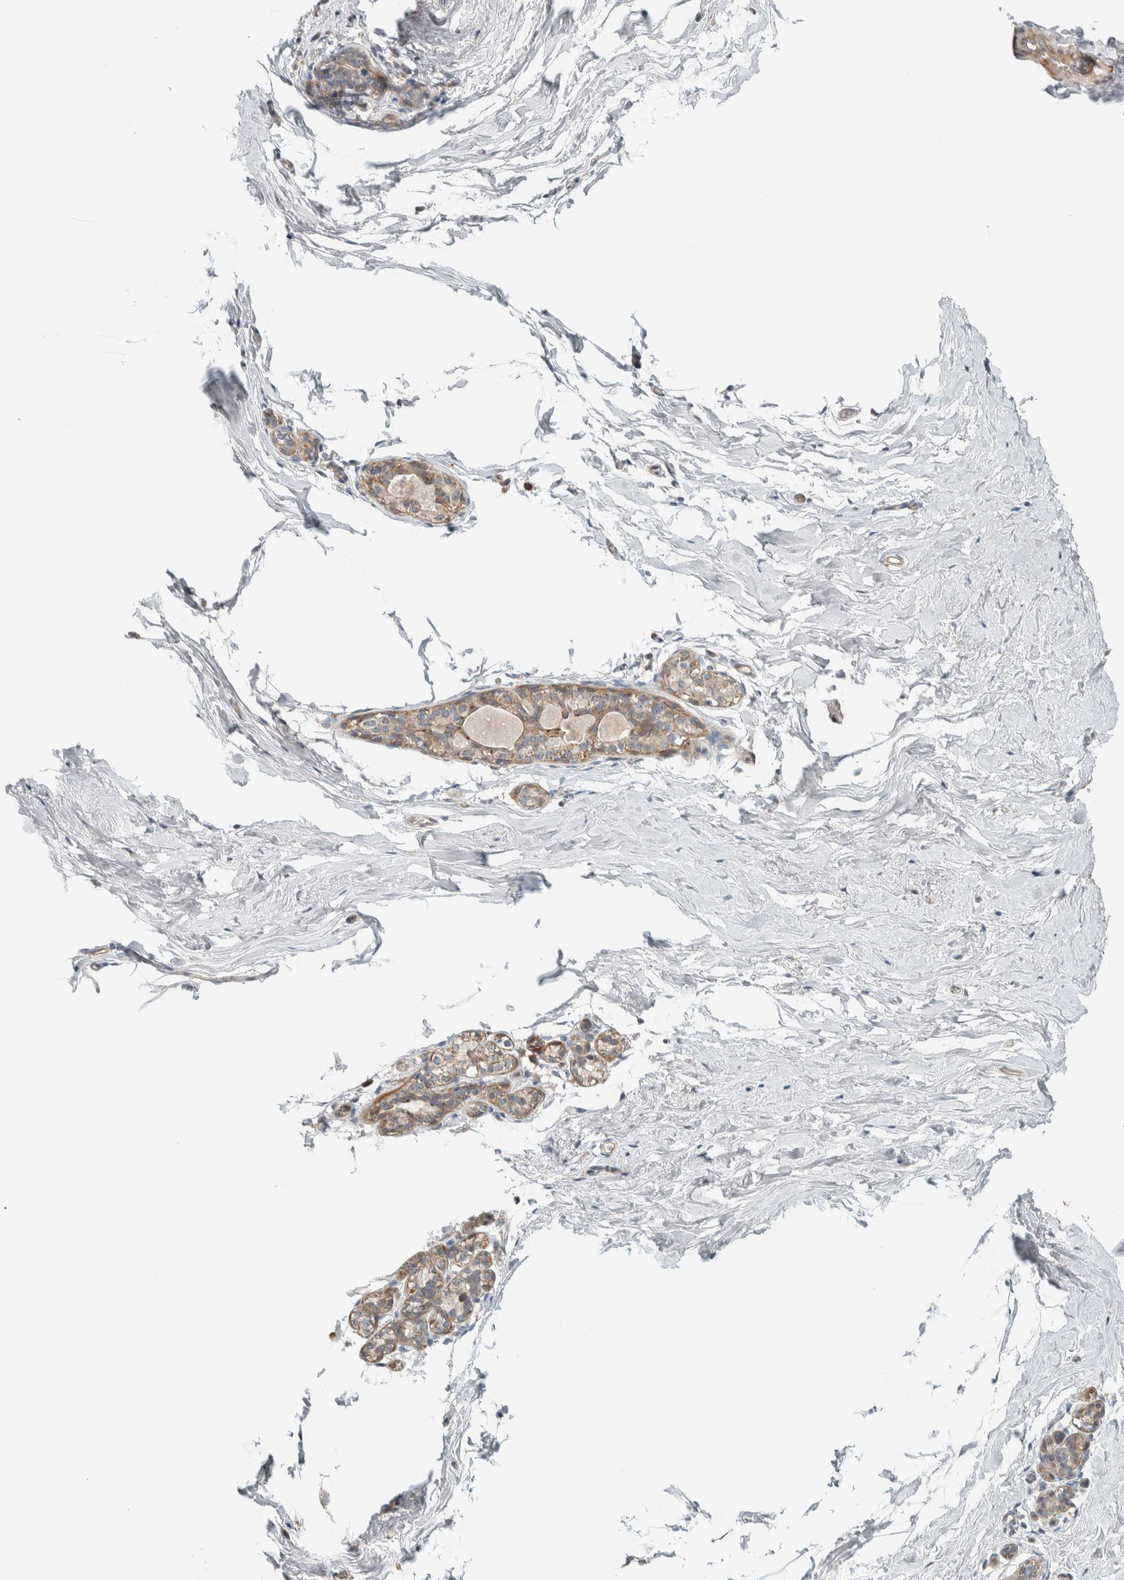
{"staining": {"intensity": "negative", "quantity": "none", "location": "none"}, "tissue": "breast", "cell_type": "Adipocytes", "image_type": "normal", "snomed": [{"axis": "morphology", "description": "Normal tissue, NOS"}, {"axis": "topography", "description": "Breast"}], "caption": "IHC micrograph of unremarkable breast: breast stained with DAB reveals no significant protein expression in adipocytes.", "gene": "SLFN12L", "patient": {"sex": "female", "age": 62}}